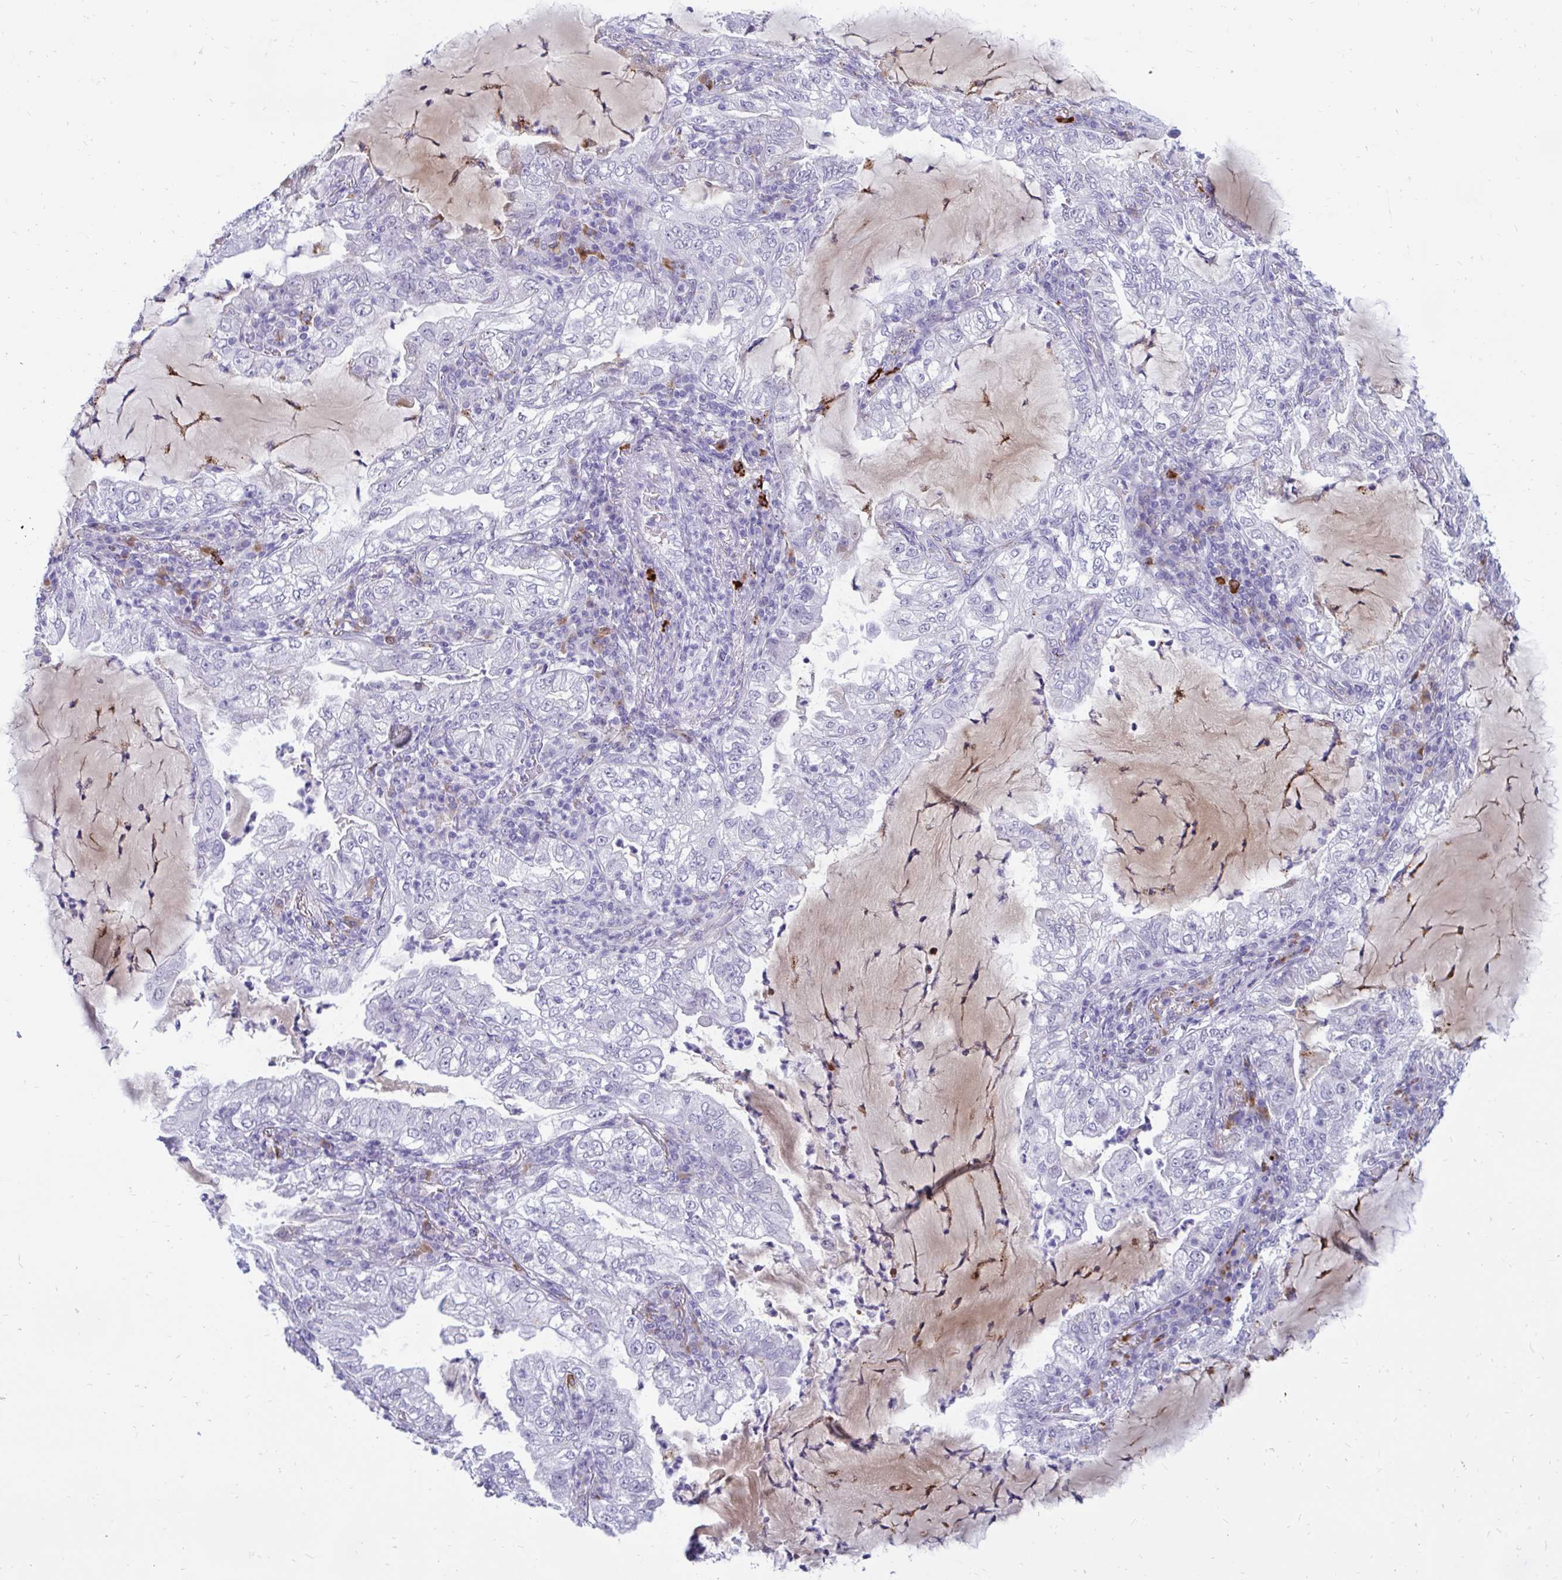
{"staining": {"intensity": "negative", "quantity": "none", "location": "none"}, "tissue": "lung cancer", "cell_type": "Tumor cells", "image_type": "cancer", "snomed": [{"axis": "morphology", "description": "Adenocarcinoma, NOS"}, {"axis": "topography", "description": "Lung"}], "caption": "This is a histopathology image of immunohistochemistry staining of lung cancer (adenocarcinoma), which shows no expression in tumor cells. Nuclei are stained in blue.", "gene": "FAM219B", "patient": {"sex": "female", "age": 73}}